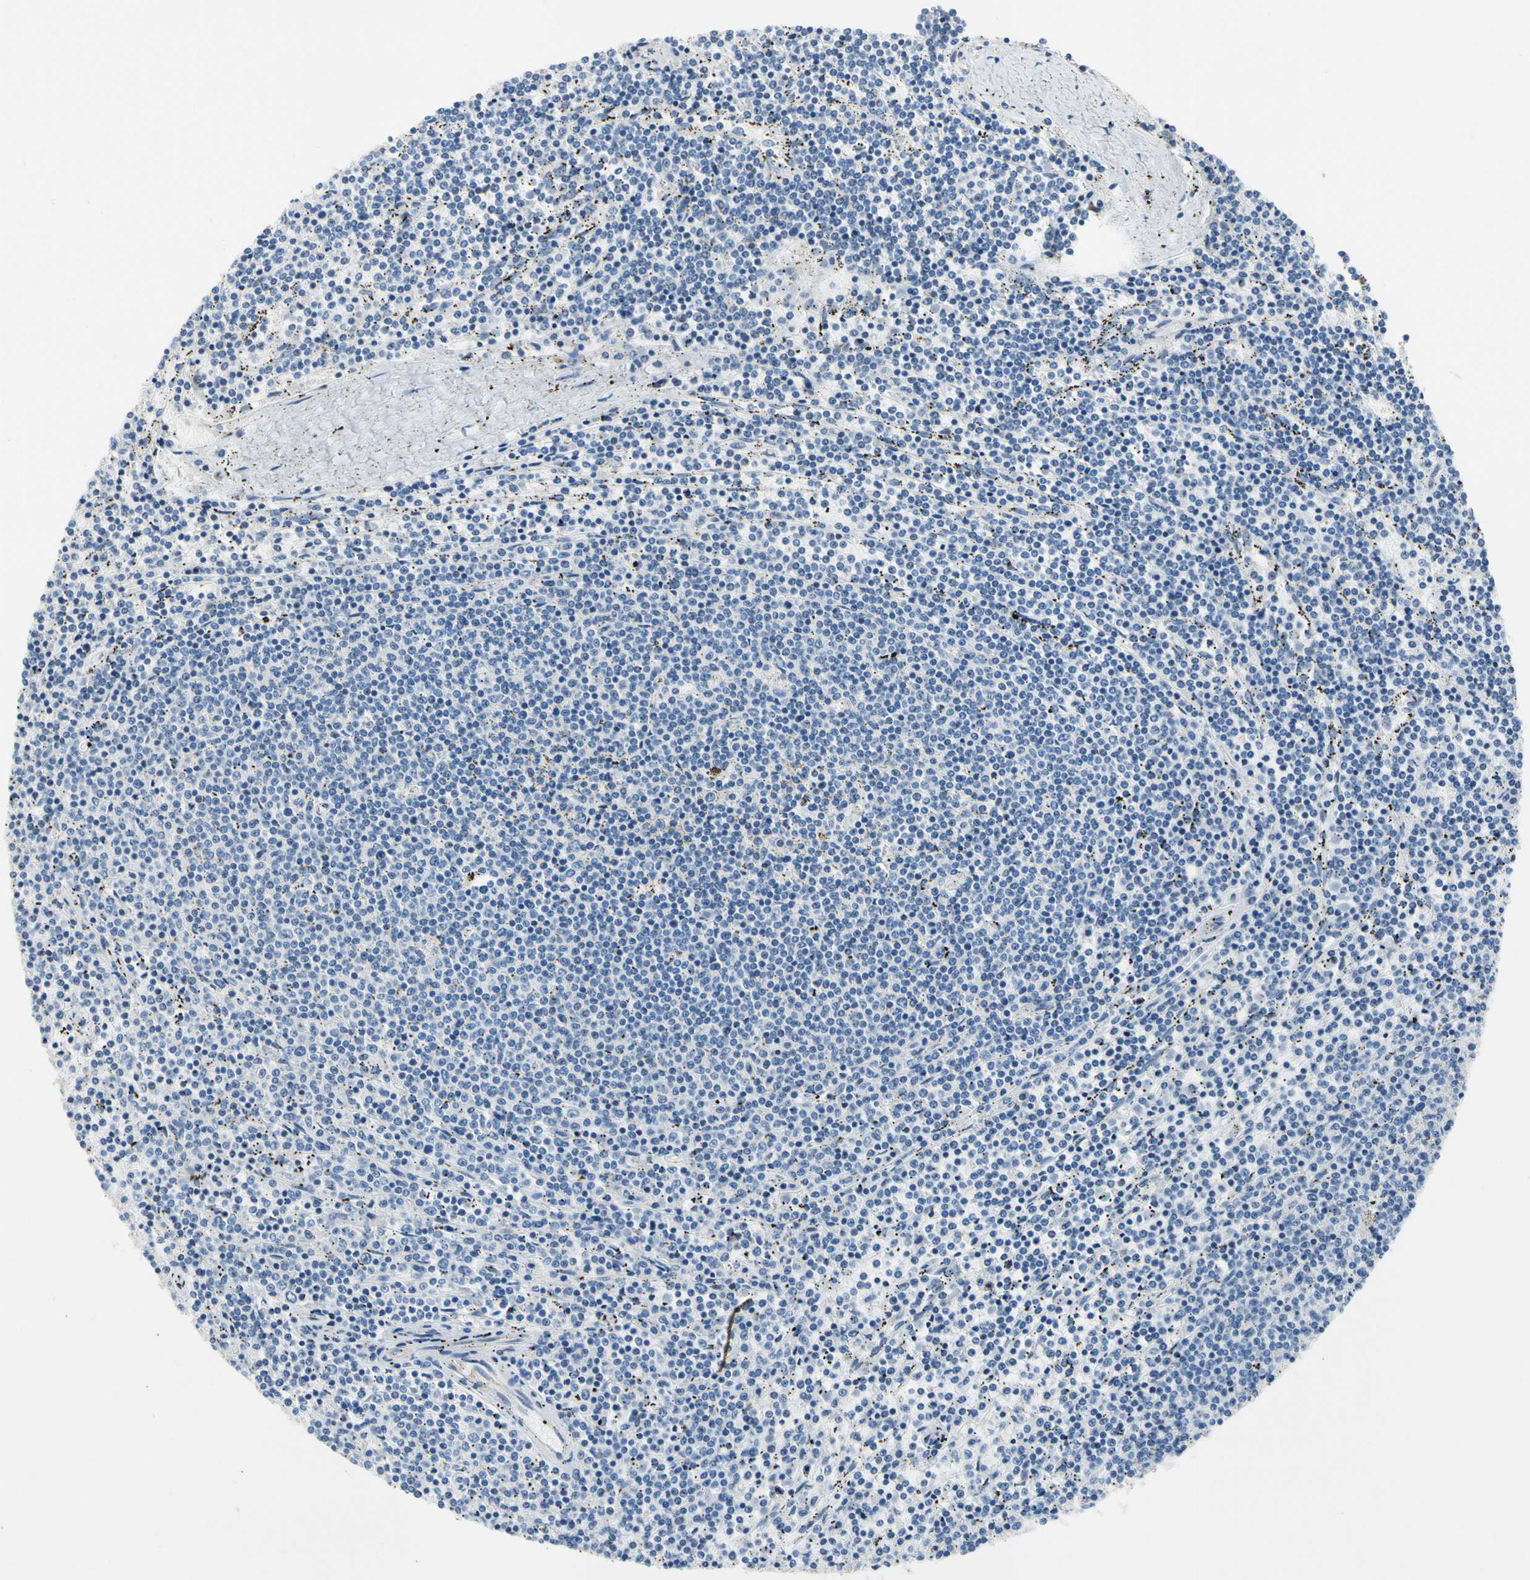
{"staining": {"intensity": "negative", "quantity": "none", "location": "none"}, "tissue": "lymphoma", "cell_type": "Tumor cells", "image_type": "cancer", "snomed": [{"axis": "morphology", "description": "Malignant lymphoma, non-Hodgkin's type, Low grade"}, {"axis": "topography", "description": "Spleen"}], "caption": "Malignant lymphoma, non-Hodgkin's type (low-grade) was stained to show a protein in brown. There is no significant positivity in tumor cells.", "gene": "CA14", "patient": {"sex": "female", "age": 50}}